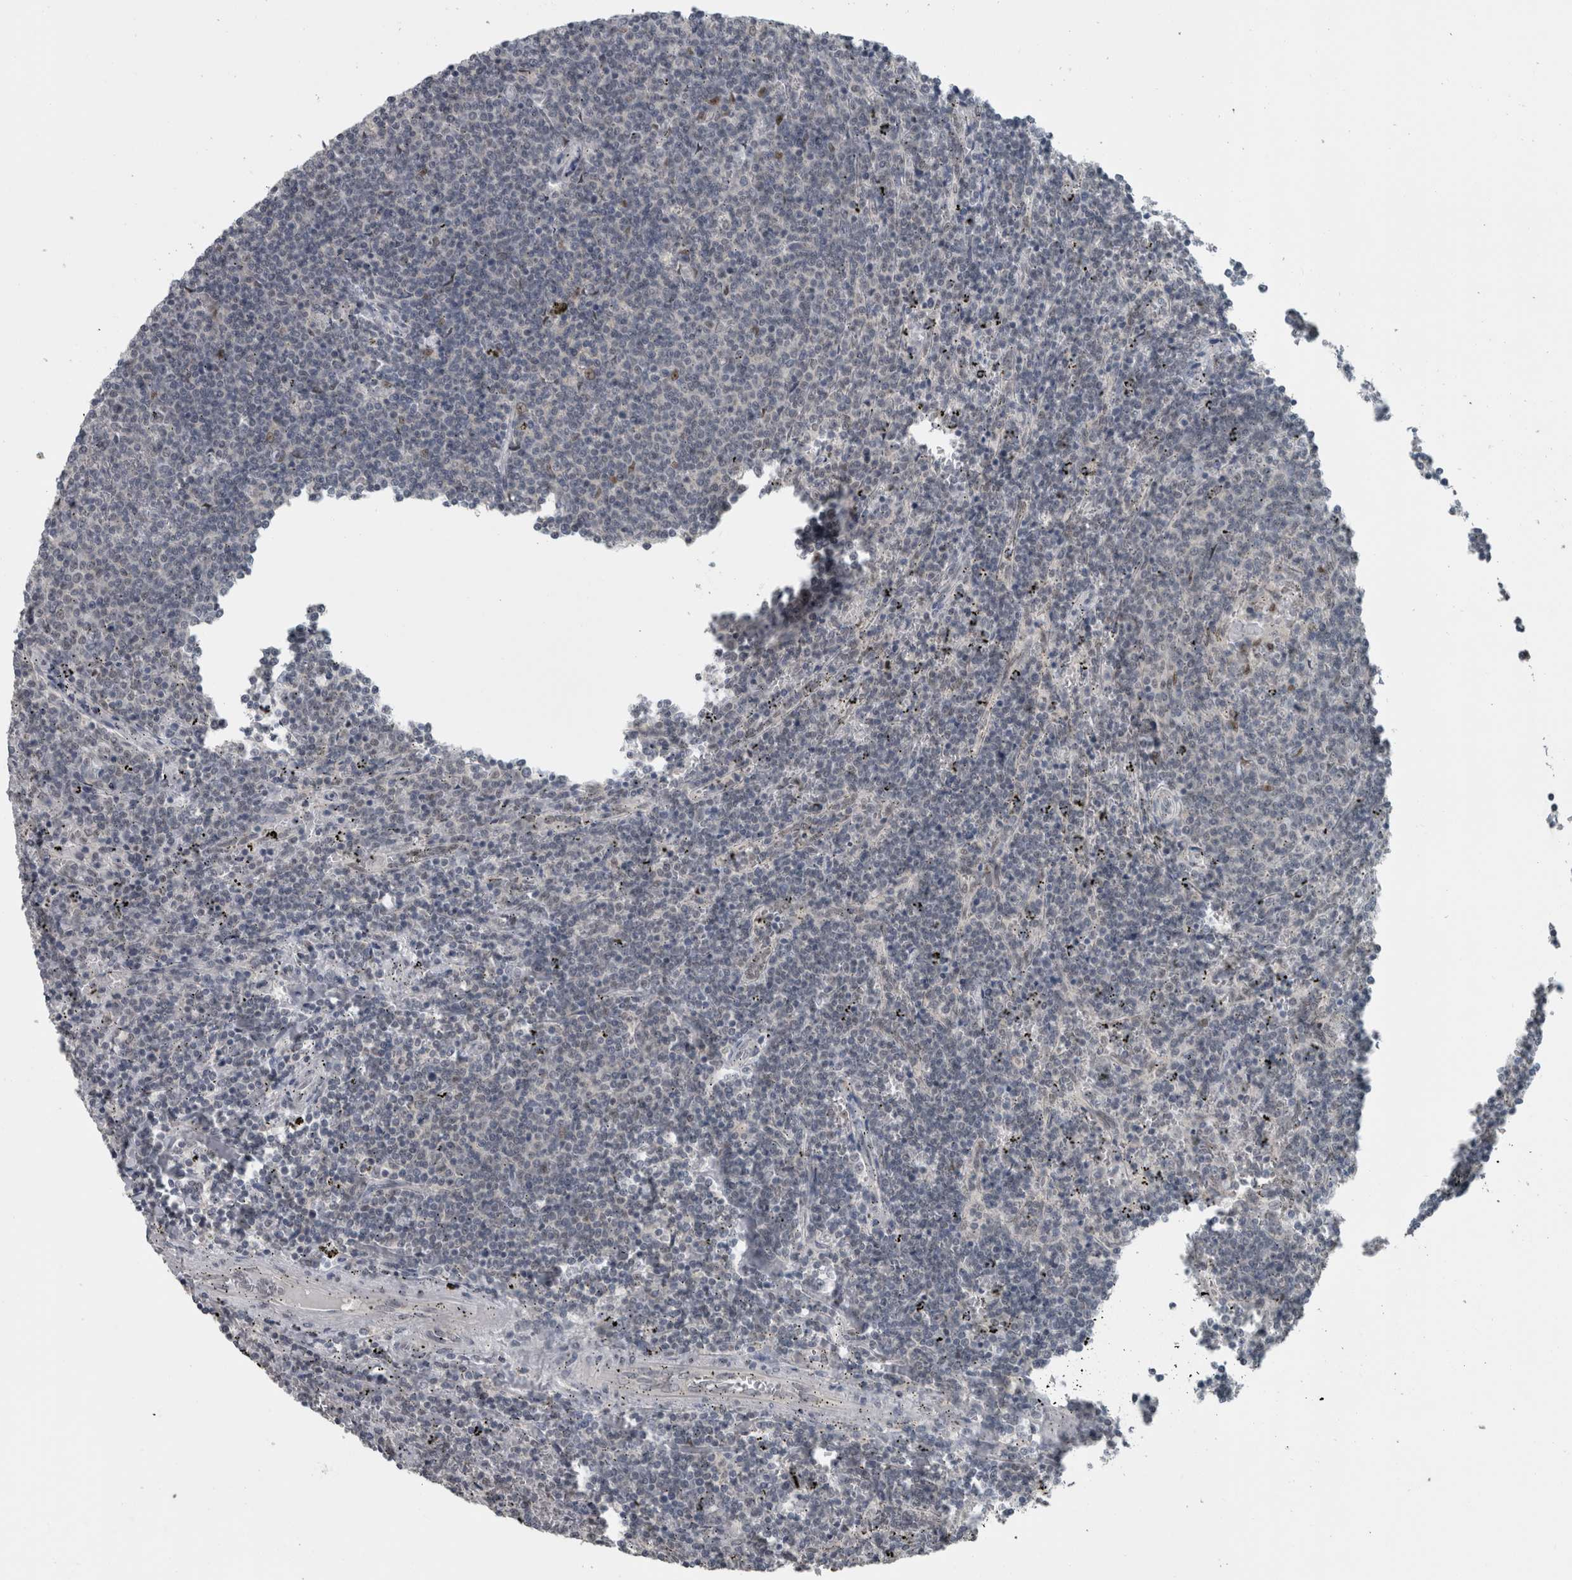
{"staining": {"intensity": "negative", "quantity": "none", "location": "none"}, "tissue": "lymphoma", "cell_type": "Tumor cells", "image_type": "cancer", "snomed": [{"axis": "morphology", "description": "Malignant lymphoma, non-Hodgkin's type, Low grade"}, {"axis": "topography", "description": "Spleen"}], "caption": "A micrograph of human lymphoma is negative for staining in tumor cells.", "gene": "ZBTB21", "patient": {"sex": "female", "age": 50}}